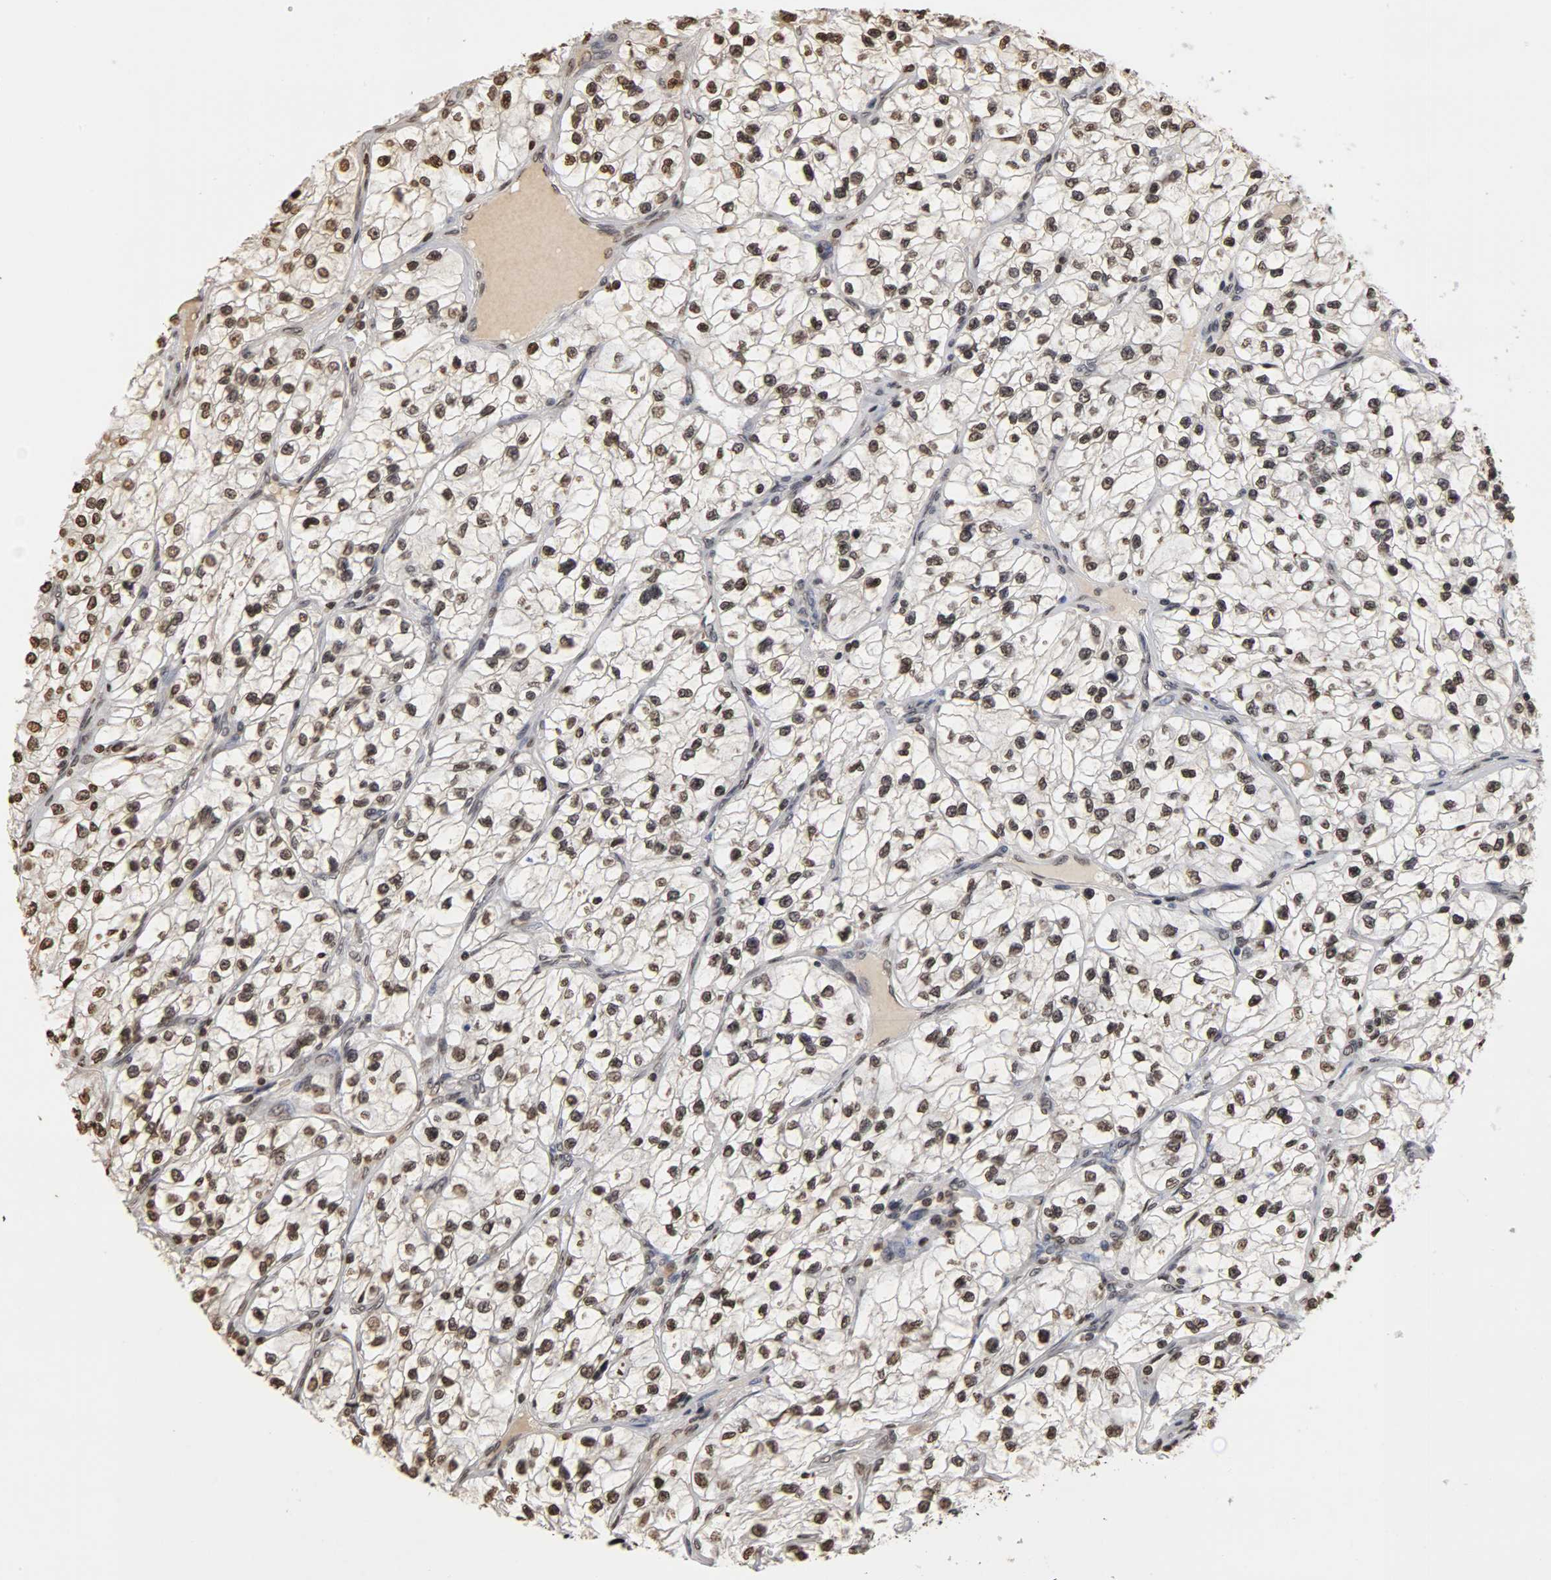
{"staining": {"intensity": "weak", "quantity": "25%-75%", "location": "nuclear"}, "tissue": "renal cancer", "cell_type": "Tumor cells", "image_type": "cancer", "snomed": [{"axis": "morphology", "description": "Adenocarcinoma, NOS"}, {"axis": "topography", "description": "Kidney"}], "caption": "High-power microscopy captured an immunohistochemistry photomicrograph of renal adenocarcinoma, revealing weak nuclear positivity in about 25%-75% of tumor cells.", "gene": "ERCC2", "patient": {"sex": "female", "age": 57}}